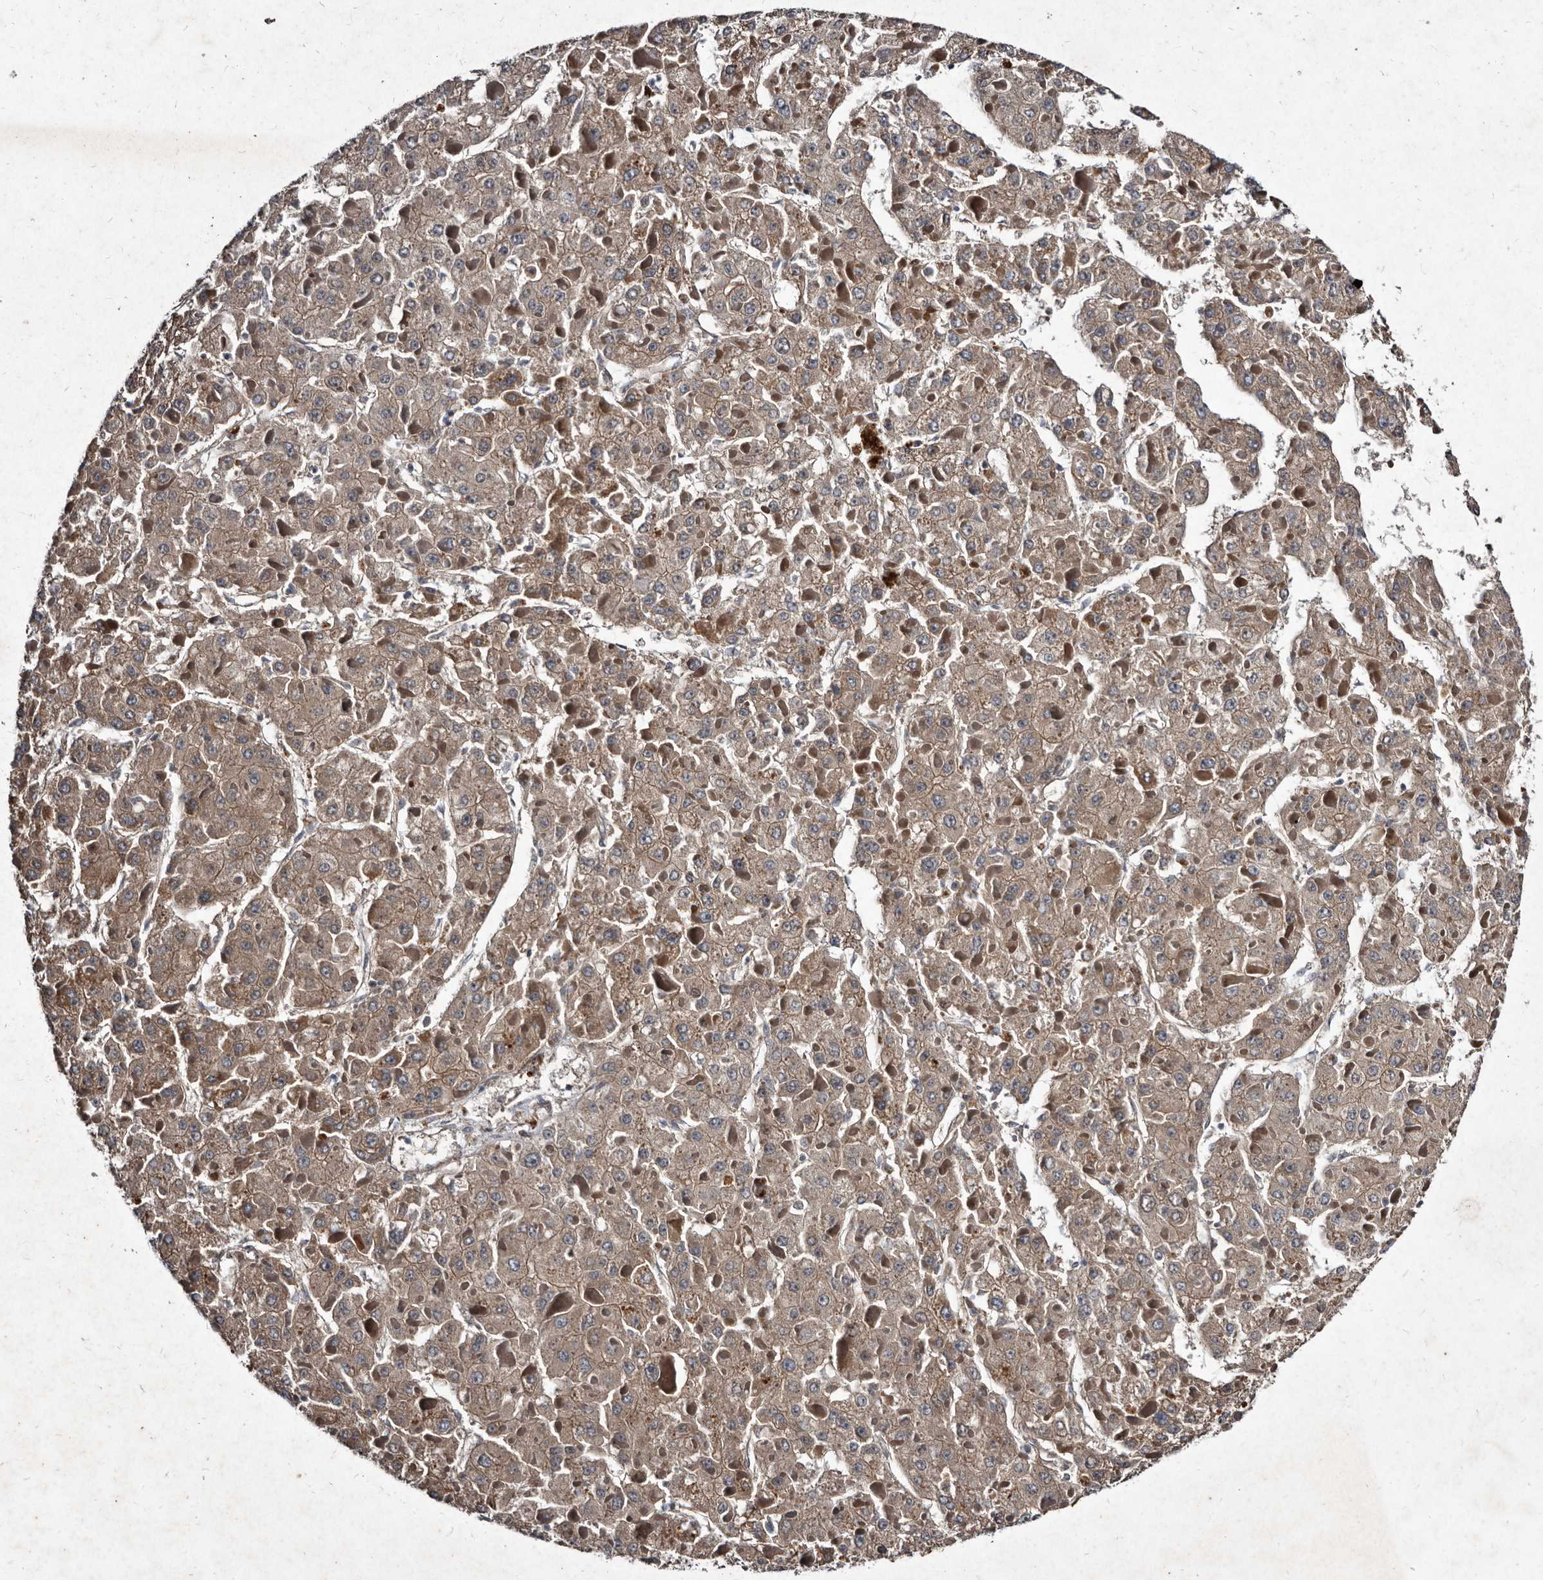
{"staining": {"intensity": "weak", "quantity": ">75%", "location": "cytoplasmic/membranous"}, "tissue": "liver cancer", "cell_type": "Tumor cells", "image_type": "cancer", "snomed": [{"axis": "morphology", "description": "Carcinoma, Hepatocellular, NOS"}, {"axis": "topography", "description": "Liver"}], "caption": "Hepatocellular carcinoma (liver) stained for a protein reveals weak cytoplasmic/membranous positivity in tumor cells.", "gene": "YPEL3", "patient": {"sex": "female", "age": 73}}